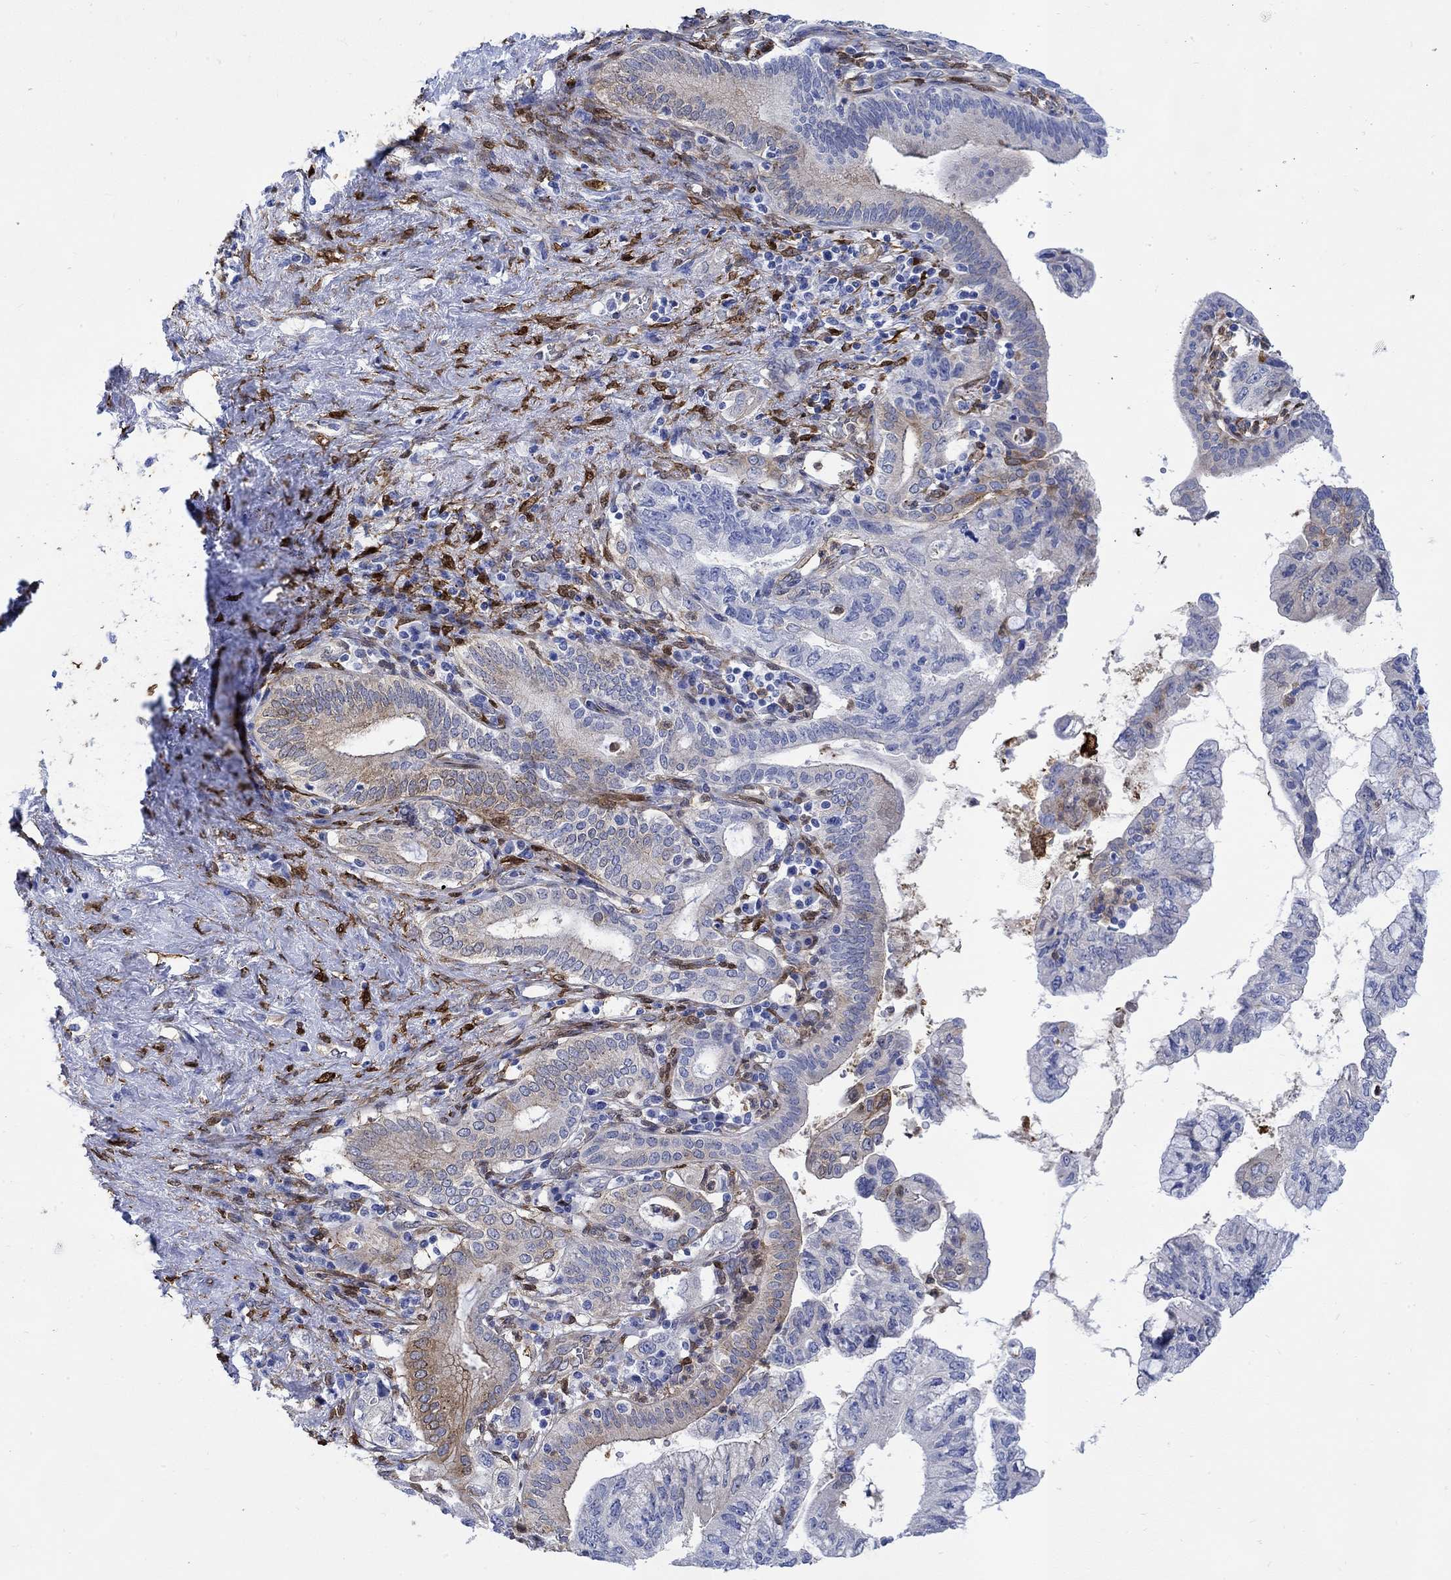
{"staining": {"intensity": "moderate", "quantity": "<25%", "location": "cytoplasmic/membranous"}, "tissue": "pancreatic cancer", "cell_type": "Tumor cells", "image_type": "cancer", "snomed": [{"axis": "morphology", "description": "Adenocarcinoma, NOS"}, {"axis": "topography", "description": "Pancreas"}], "caption": "Pancreatic adenocarcinoma stained with immunohistochemistry (IHC) exhibits moderate cytoplasmic/membranous staining in about <25% of tumor cells. Nuclei are stained in blue.", "gene": "TGM2", "patient": {"sex": "female", "age": 73}}